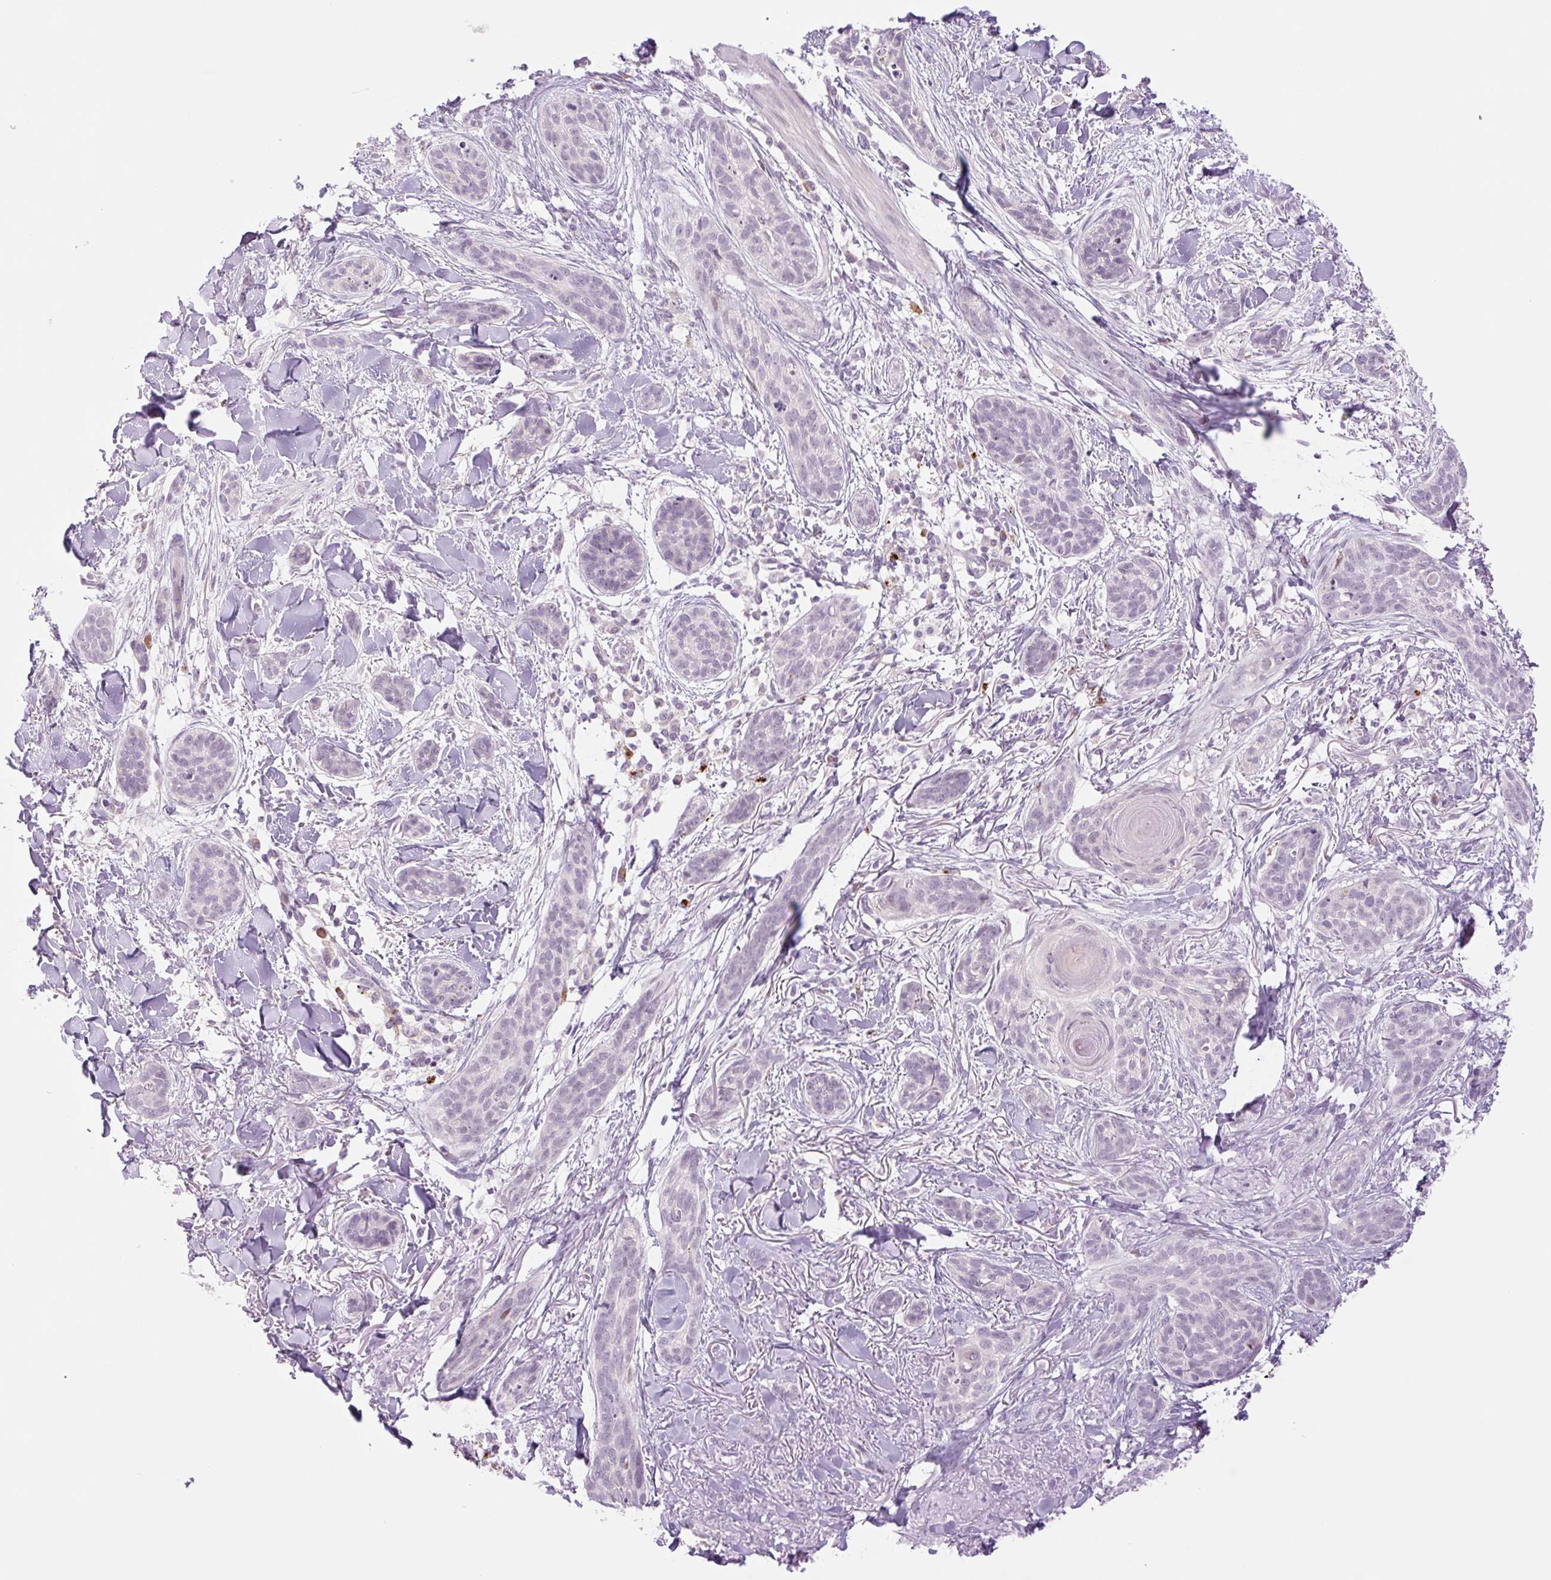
{"staining": {"intensity": "negative", "quantity": "none", "location": "none"}, "tissue": "skin cancer", "cell_type": "Tumor cells", "image_type": "cancer", "snomed": [{"axis": "morphology", "description": "Basal cell carcinoma"}, {"axis": "topography", "description": "Skin"}], "caption": "A histopathology image of human basal cell carcinoma (skin) is negative for staining in tumor cells.", "gene": "SPRYD4", "patient": {"sex": "male", "age": 52}}